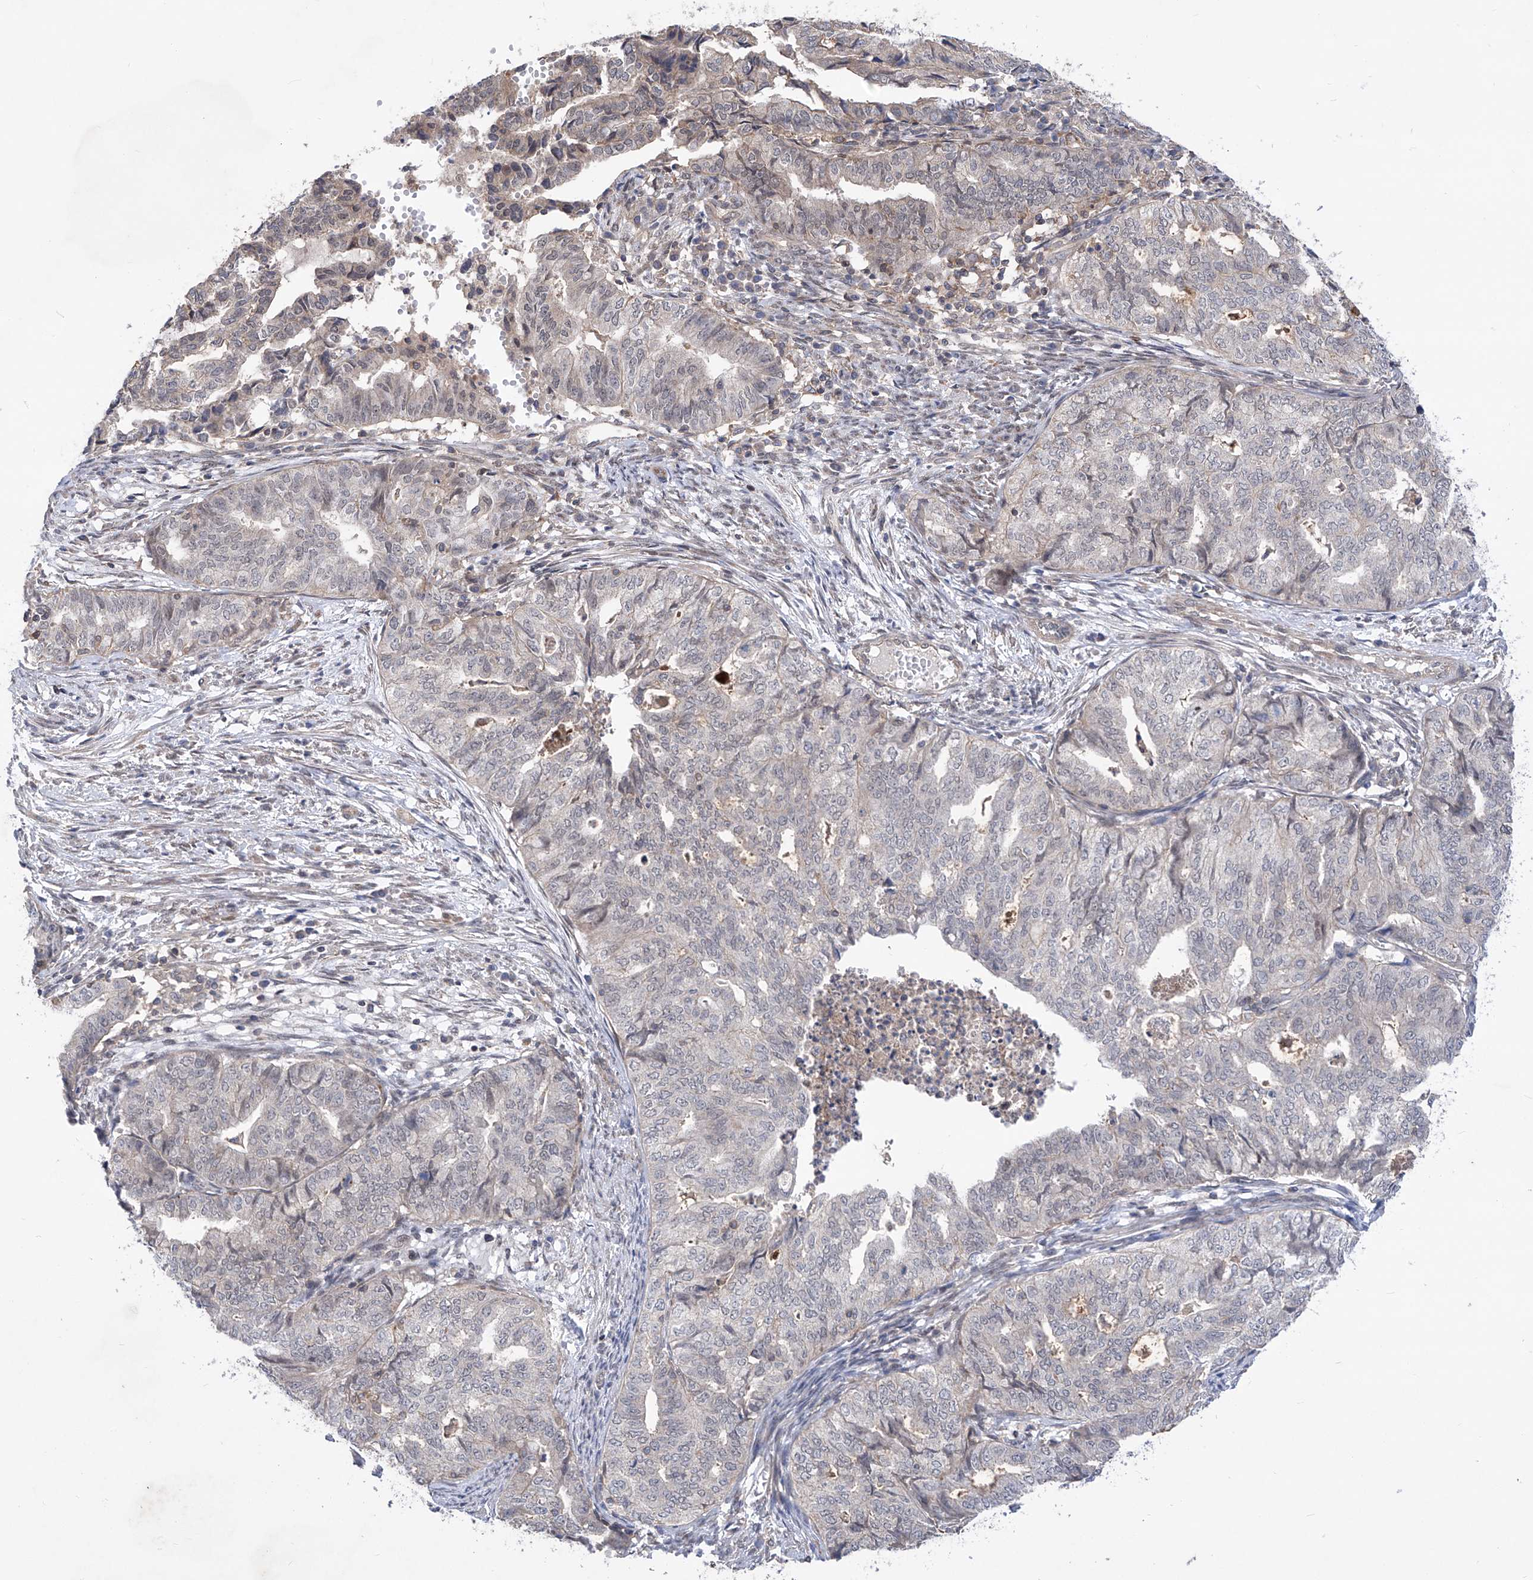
{"staining": {"intensity": "negative", "quantity": "none", "location": "none"}, "tissue": "endometrial cancer", "cell_type": "Tumor cells", "image_type": "cancer", "snomed": [{"axis": "morphology", "description": "Adenocarcinoma, NOS"}, {"axis": "topography", "description": "Endometrium"}], "caption": "Immunohistochemical staining of human endometrial cancer exhibits no significant expression in tumor cells.", "gene": "KIFC2", "patient": {"sex": "female", "age": 79}}